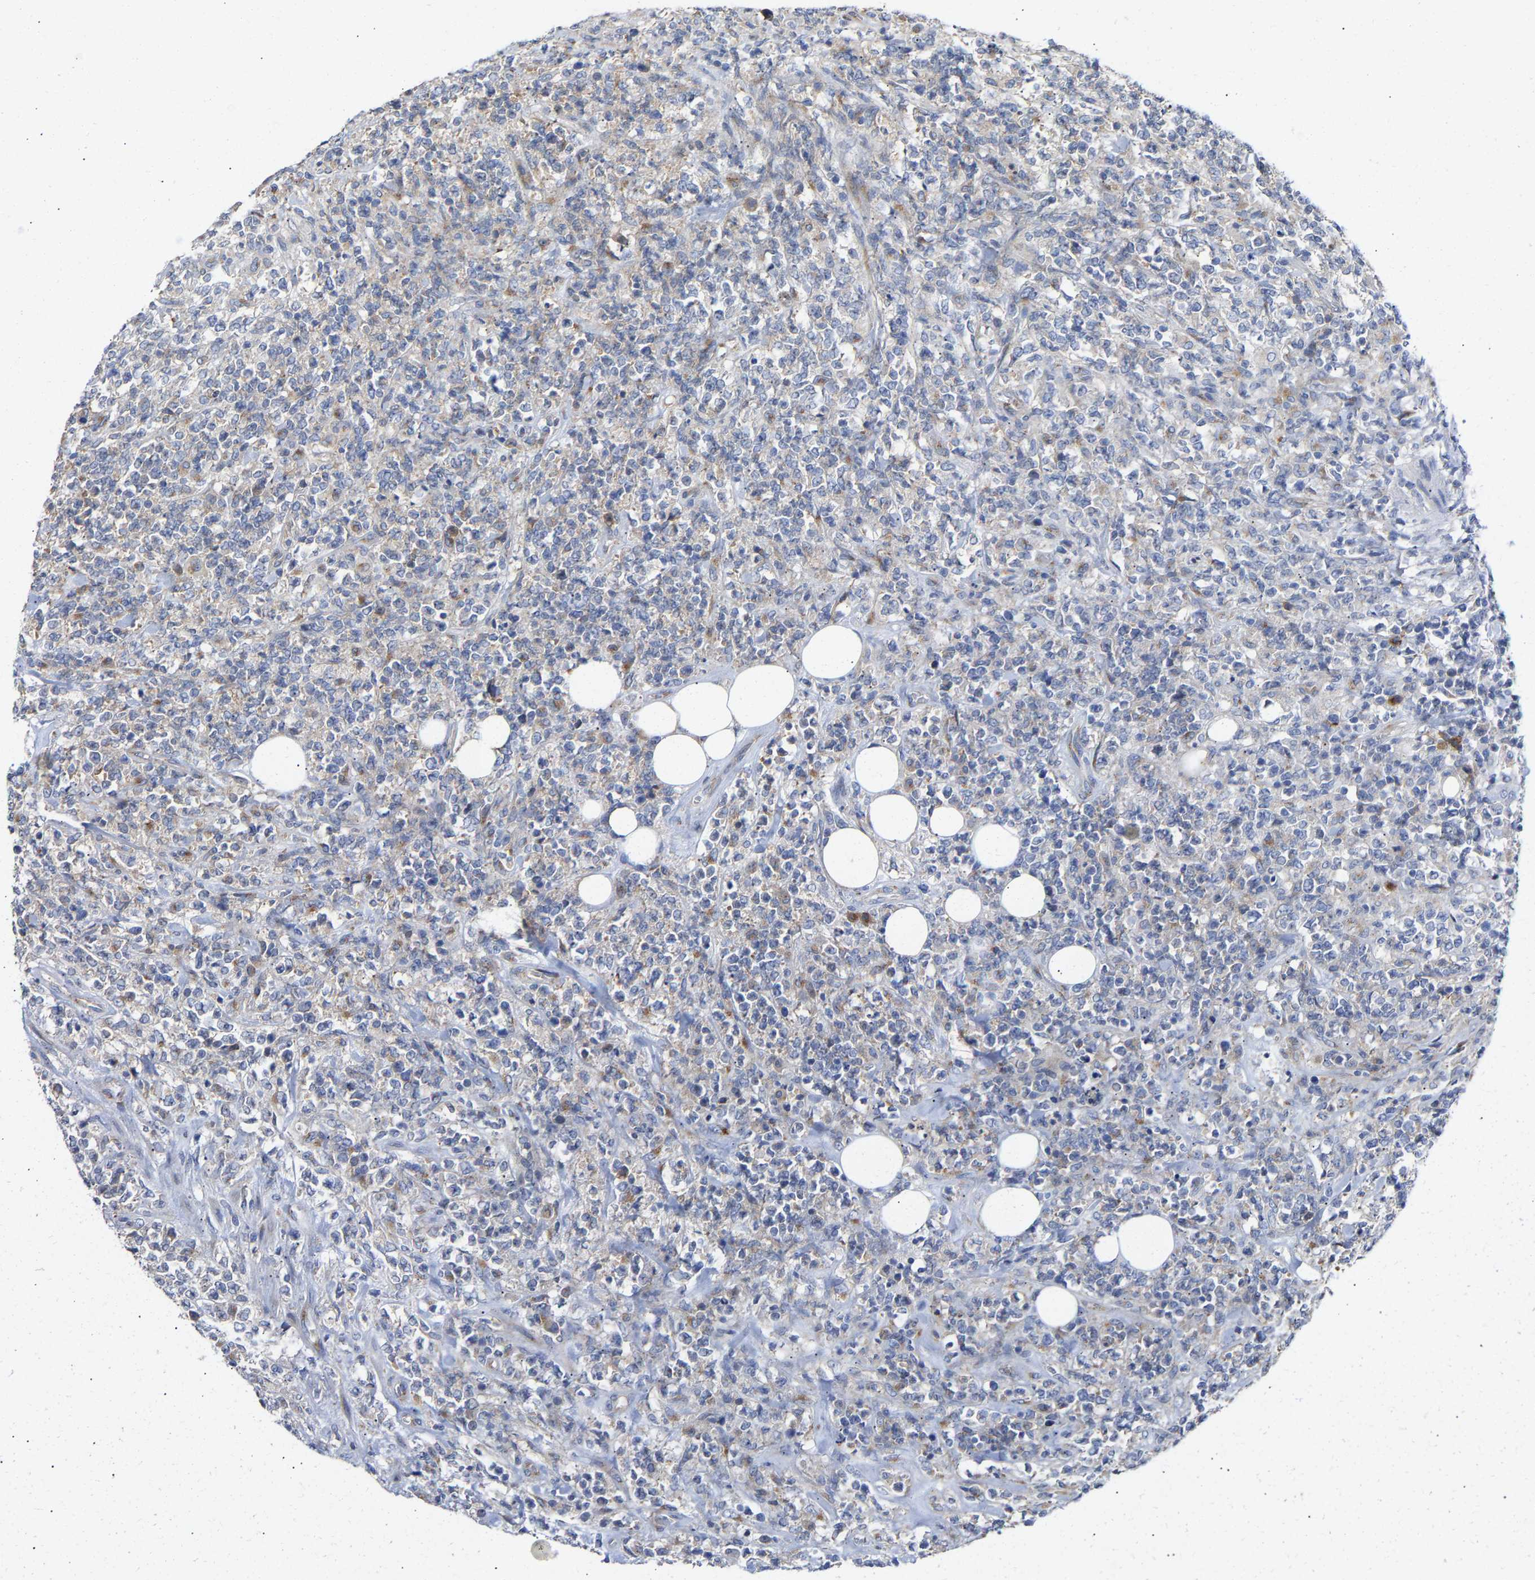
{"staining": {"intensity": "weak", "quantity": "<25%", "location": "cytoplasmic/membranous"}, "tissue": "lymphoma", "cell_type": "Tumor cells", "image_type": "cancer", "snomed": [{"axis": "morphology", "description": "Malignant lymphoma, non-Hodgkin's type, High grade"}, {"axis": "topography", "description": "Soft tissue"}], "caption": "Tumor cells show no significant protein expression in malignant lymphoma, non-Hodgkin's type (high-grade).", "gene": "PPP1R15A", "patient": {"sex": "male", "age": 18}}